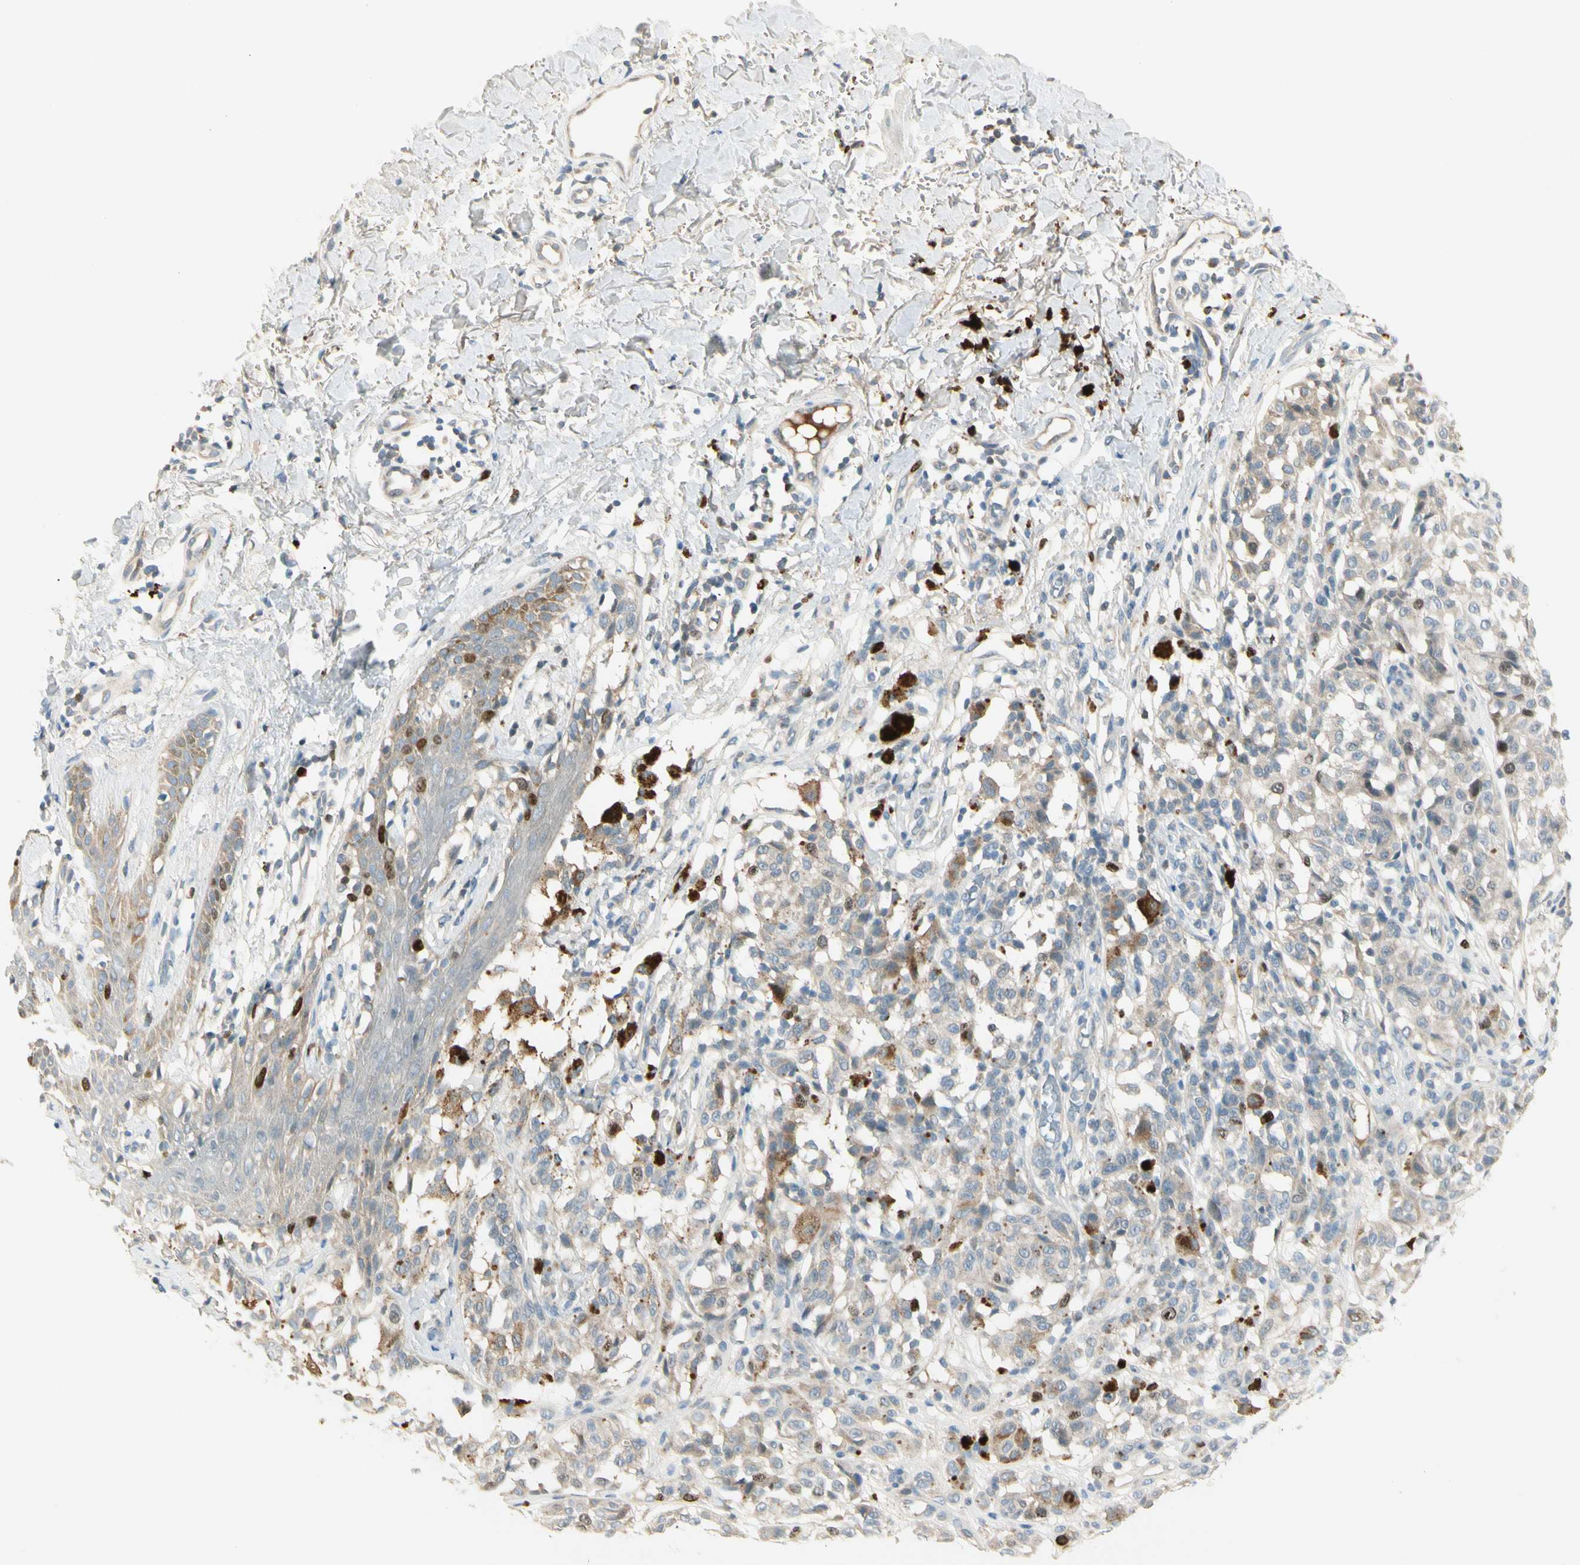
{"staining": {"intensity": "negative", "quantity": "none", "location": "none"}, "tissue": "melanoma", "cell_type": "Tumor cells", "image_type": "cancer", "snomed": [{"axis": "morphology", "description": "Malignant melanoma, NOS"}, {"axis": "topography", "description": "Skin"}], "caption": "Tumor cells show no significant protein expression in malignant melanoma.", "gene": "PITX1", "patient": {"sex": "female", "age": 46}}